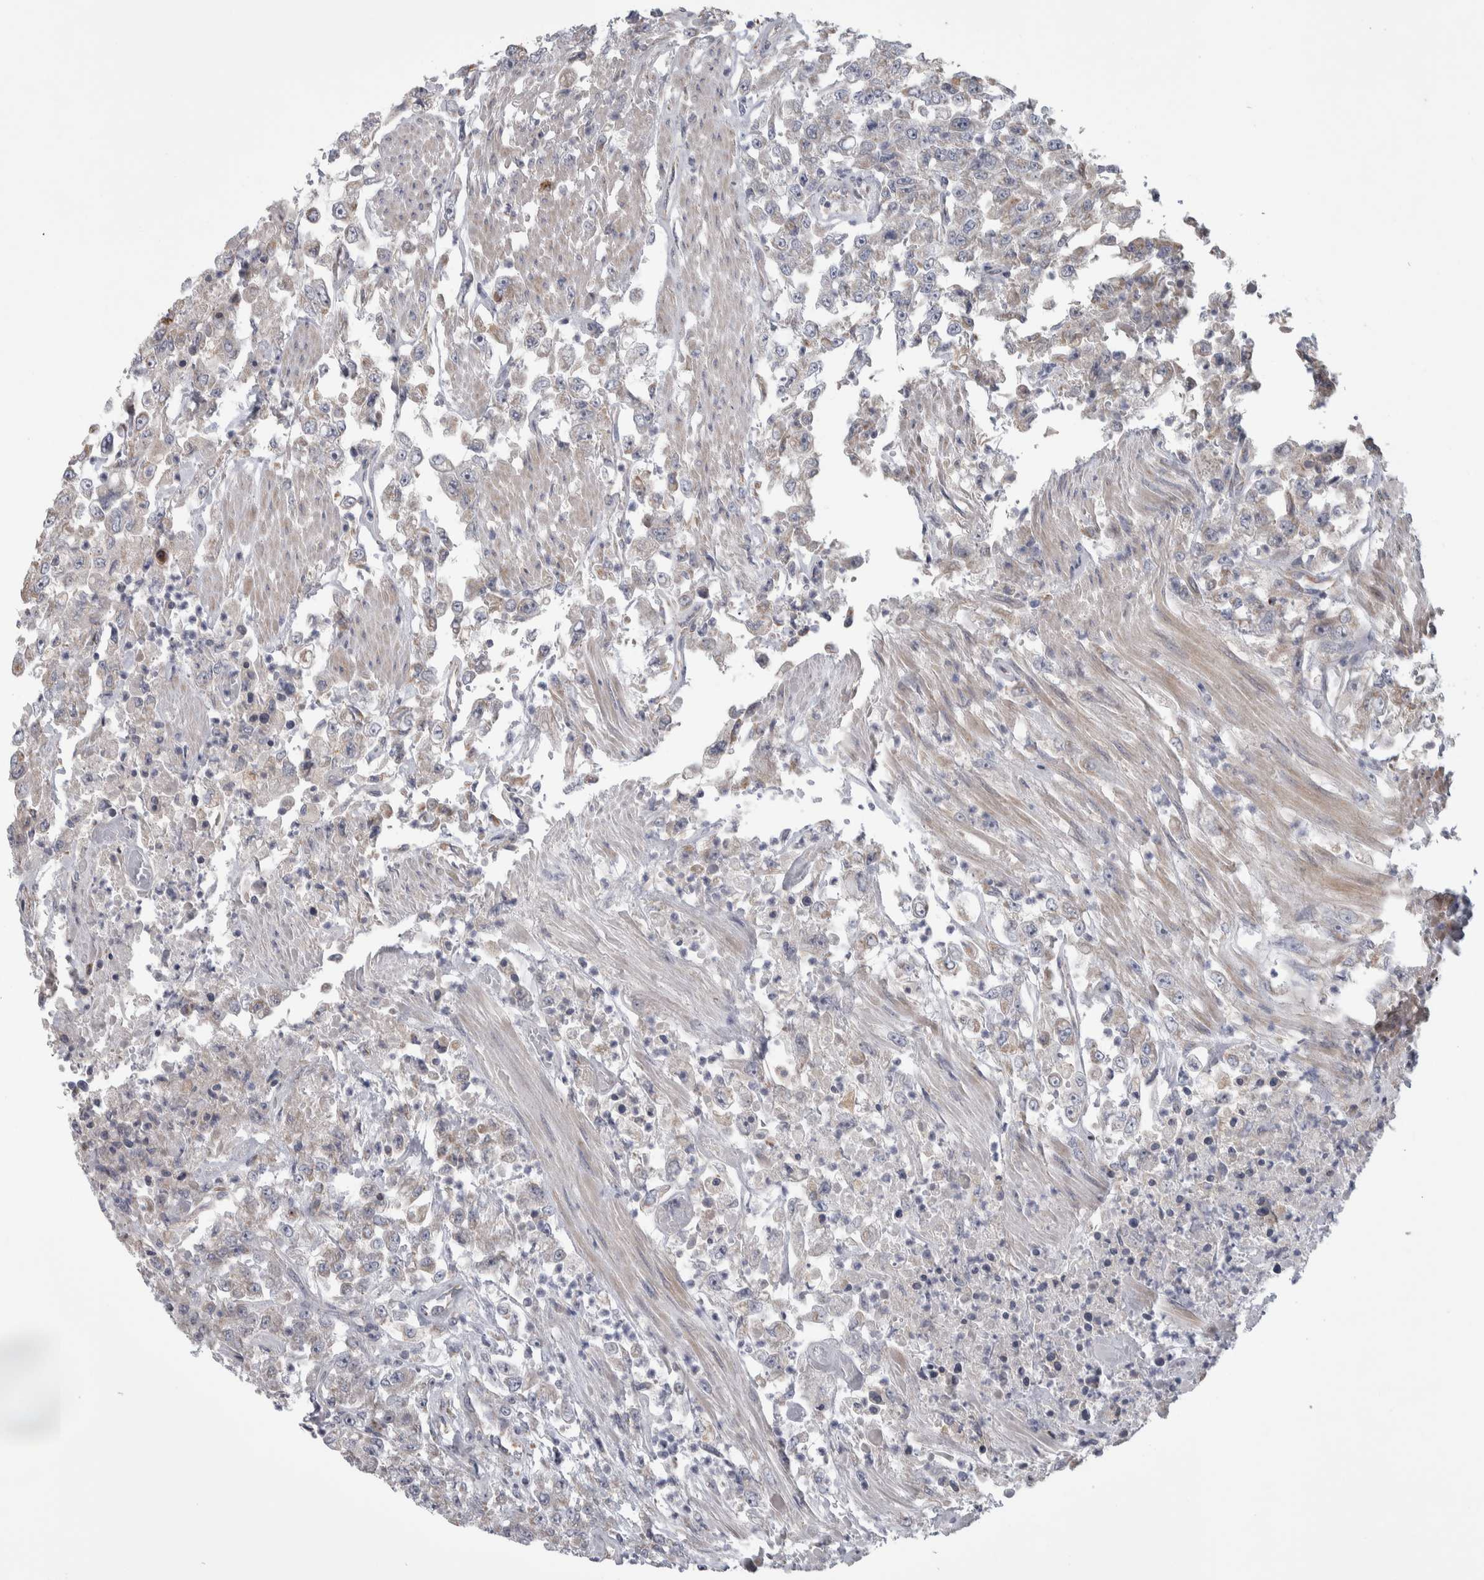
{"staining": {"intensity": "negative", "quantity": "none", "location": "none"}, "tissue": "urothelial cancer", "cell_type": "Tumor cells", "image_type": "cancer", "snomed": [{"axis": "morphology", "description": "Urothelial carcinoma, High grade"}, {"axis": "topography", "description": "Urinary bladder"}], "caption": "Tumor cells show no significant protein expression in urothelial cancer. The staining was performed using DAB (3,3'-diaminobenzidine) to visualize the protein expression in brown, while the nuclei were stained in blue with hematoxylin (Magnification: 20x).", "gene": "SCO1", "patient": {"sex": "male", "age": 46}}